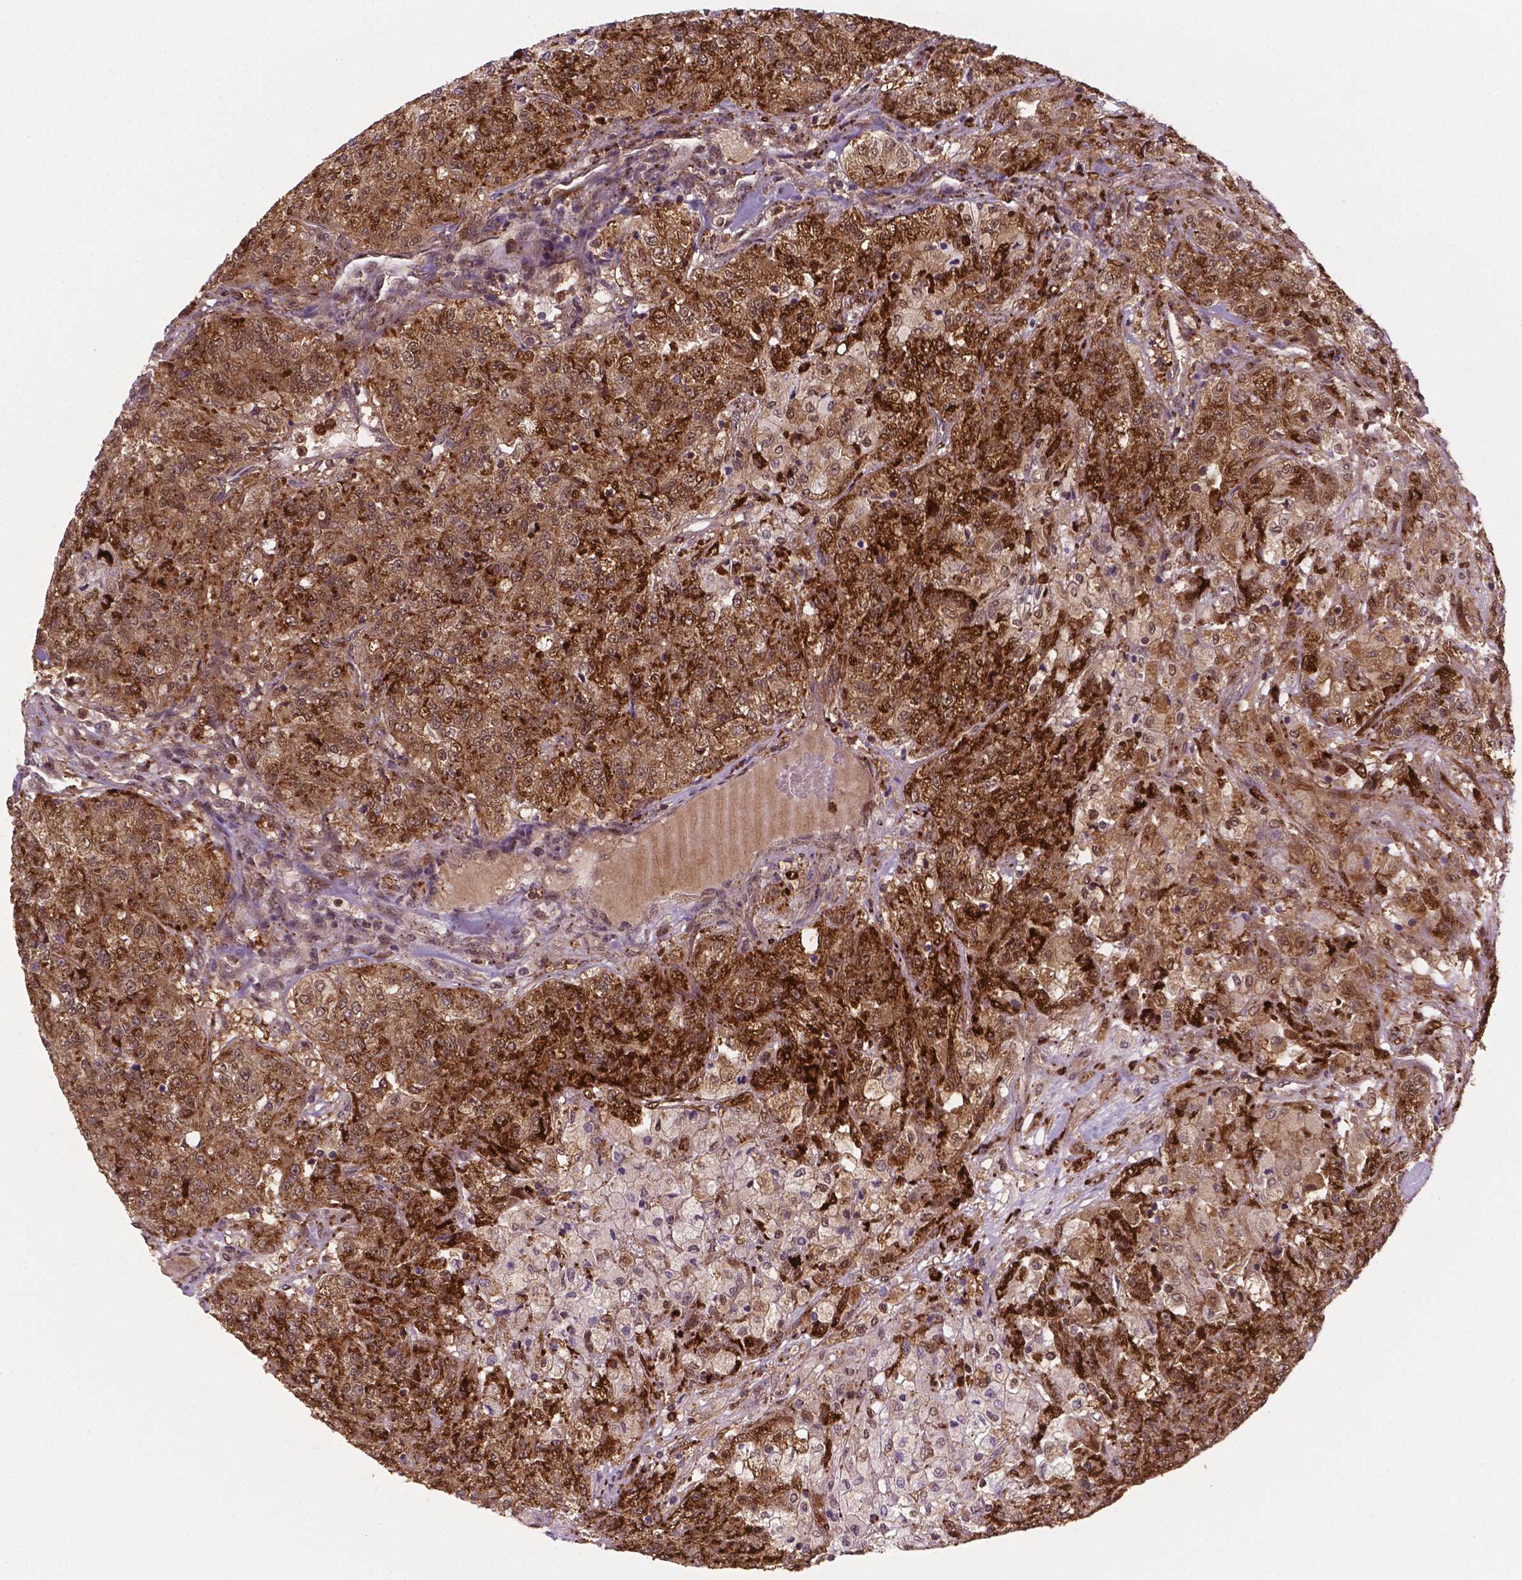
{"staining": {"intensity": "moderate", "quantity": ">75%", "location": "cytoplasmic/membranous,nuclear"}, "tissue": "renal cancer", "cell_type": "Tumor cells", "image_type": "cancer", "snomed": [{"axis": "morphology", "description": "Adenocarcinoma, NOS"}, {"axis": "topography", "description": "Kidney"}], "caption": "Tumor cells display medium levels of moderate cytoplasmic/membranous and nuclear positivity in about >75% of cells in renal cancer (adenocarcinoma).", "gene": "PLIN3", "patient": {"sex": "female", "age": 63}}